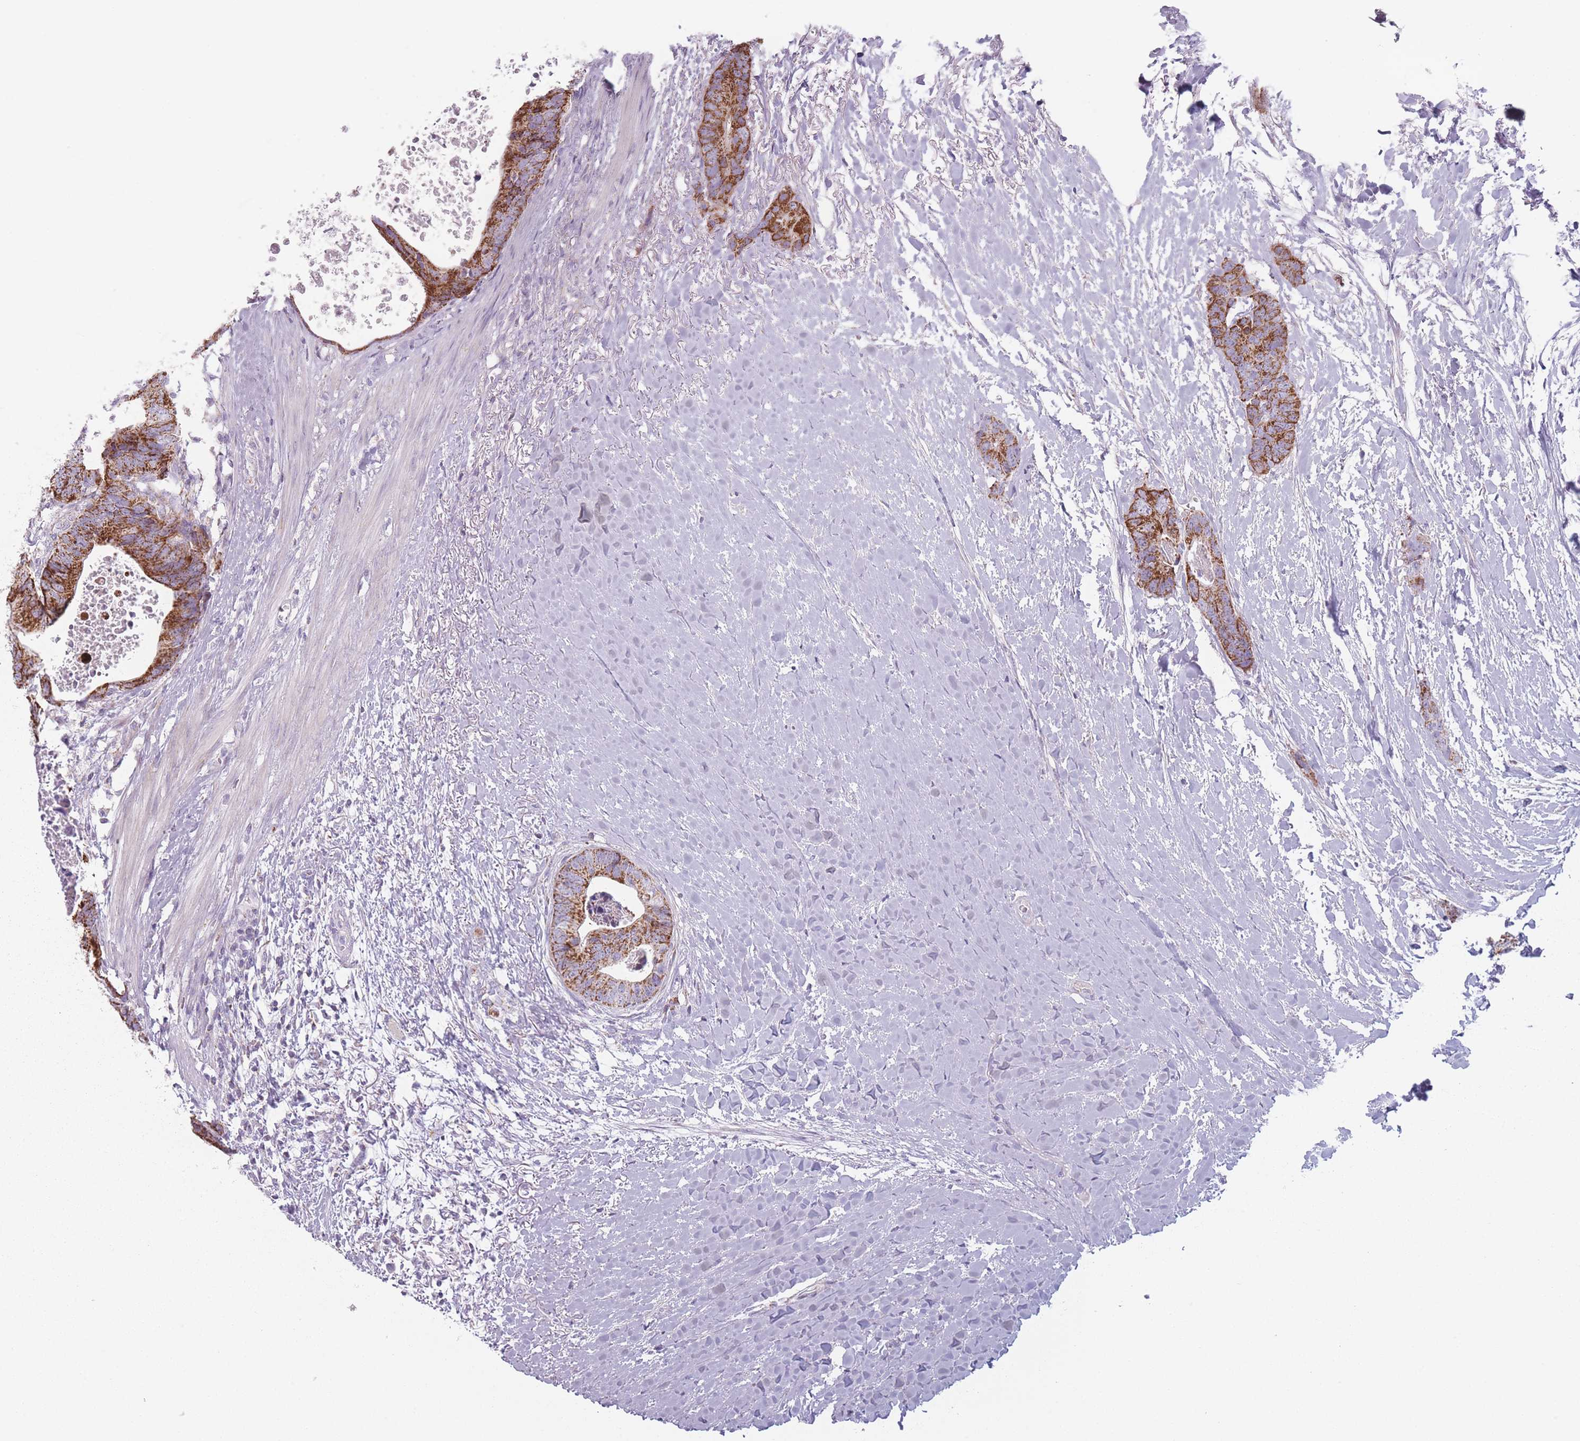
{"staining": {"intensity": "strong", "quantity": "25%-75%", "location": "cytoplasmic/membranous"}, "tissue": "colorectal cancer", "cell_type": "Tumor cells", "image_type": "cancer", "snomed": [{"axis": "morphology", "description": "Adenocarcinoma, NOS"}, {"axis": "topography", "description": "Colon"}], "caption": "This is a histology image of immunohistochemistry staining of adenocarcinoma (colorectal), which shows strong staining in the cytoplasmic/membranous of tumor cells.", "gene": "DCHS1", "patient": {"sex": "female", "age": 57}}